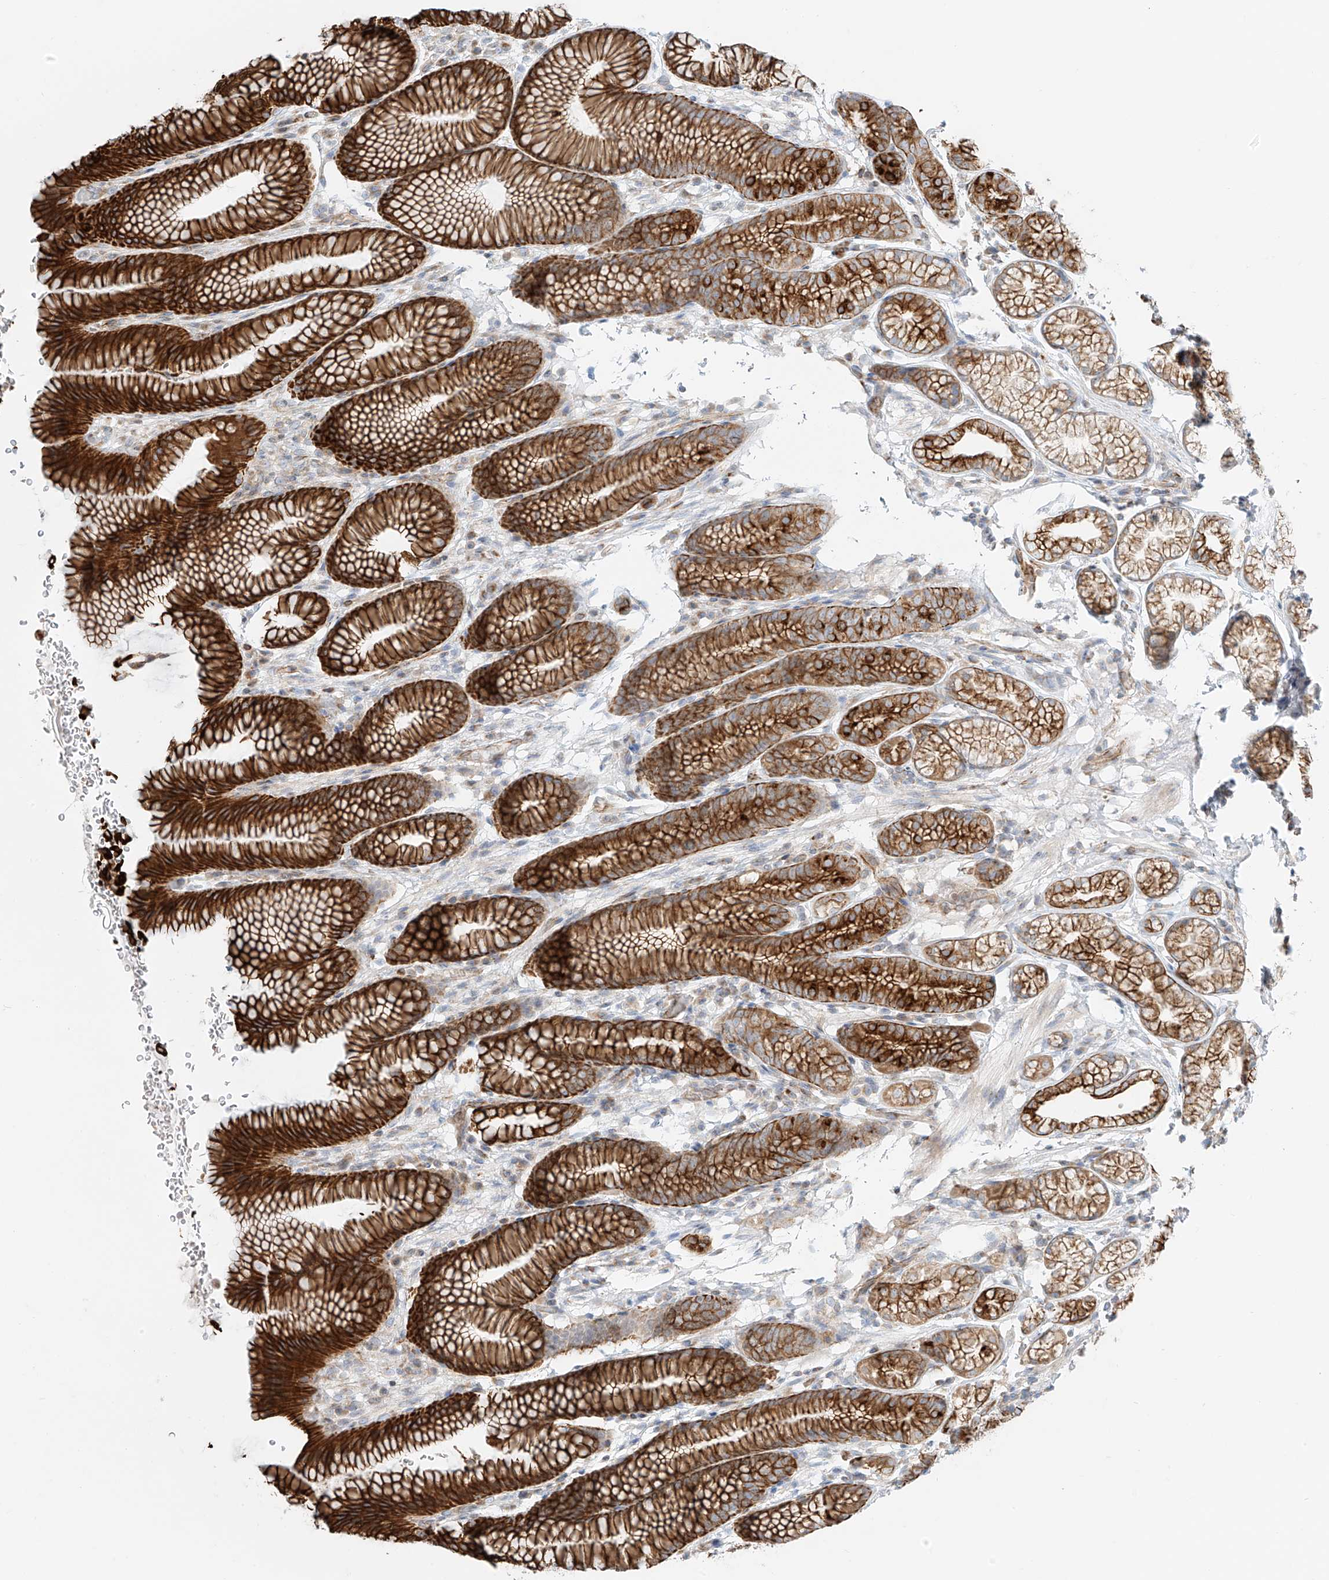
{"staining": {"intensity": "strong", "quantity": ">75%", "location": "cytoplasmic/membranous"}, "tissue": "stomach", "cell_type": "Glandular cells", "image_type": "normal", "snomed": [{"axis": "morphology", "description": "Normal tissue, NOS"}, {"axis": "topography", "description": "Stomach"}], "caption": "Immunohistochemistry (IHC) of normal stomach displays high levels of strong cytoplasmic/membranous staining in approximately >75% of glandular cells. (Brightfield microscopy of DAB IHC at high magnification).", "gene": "EIPR1", "patient": {"sex": "male", "age": 42}}